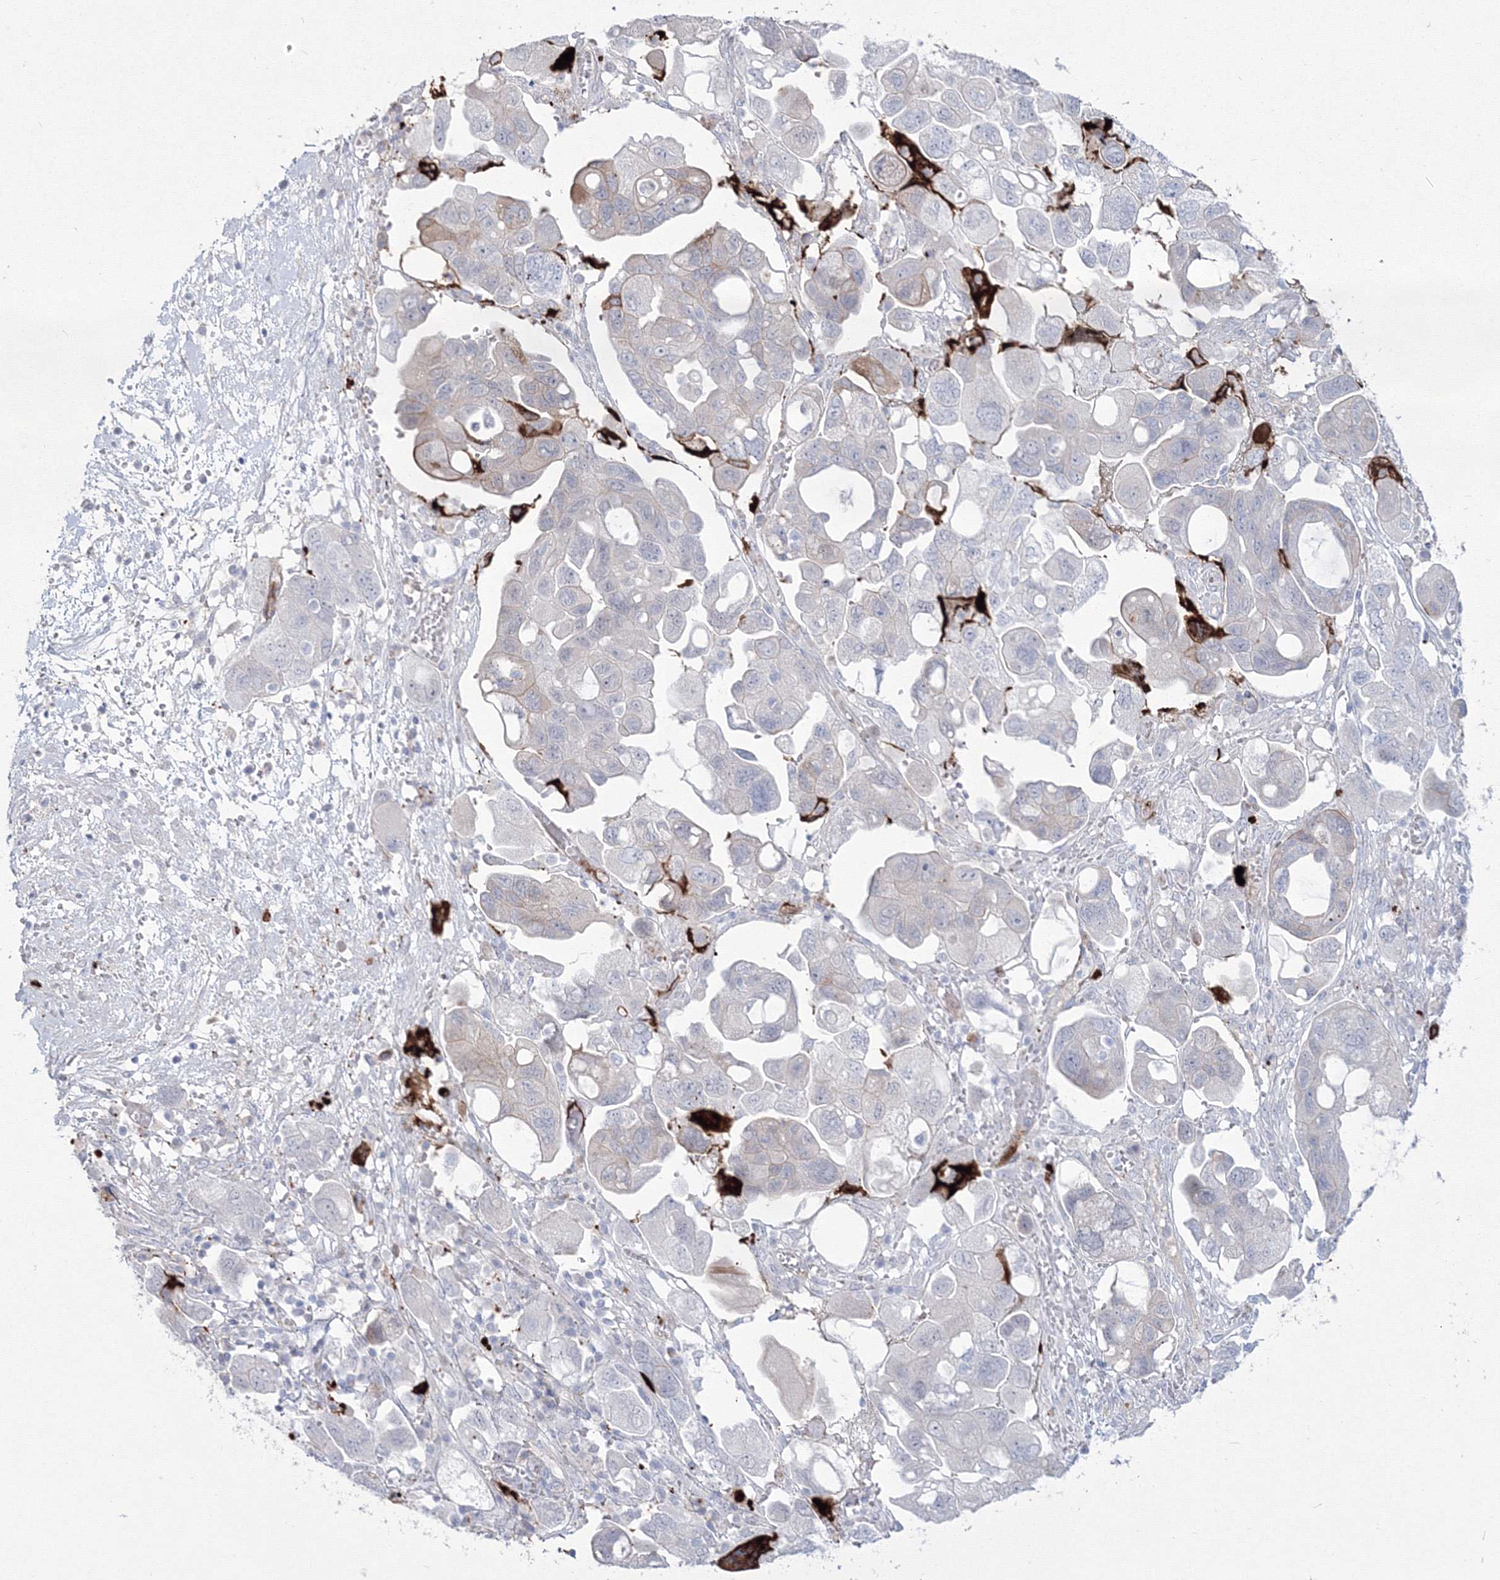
{"staining": {"intensity": "negative", "quantity": "none", "location": "none"}, "tissue": "ovarian cancer", "cell_type": "Tumor cells", "image_type": "cancer", "snomed": [{"axis": "morphology", "description": "Carcinoma, NOS"}, {"axis": "morphology", "description": "Cystadenocarcinoma, serous, NOS"}, {"axis": "topography", "description": "Ovary"}], "caption": "An immunohistochemistry image of serous cystadenocarcinoma (ovarian) is shown. There is no staining in tumor cells of serous cystadenocarcinoma (ovarian).", "gene": "HYAL2", "patient": {"sex": "female", "age": 69}}